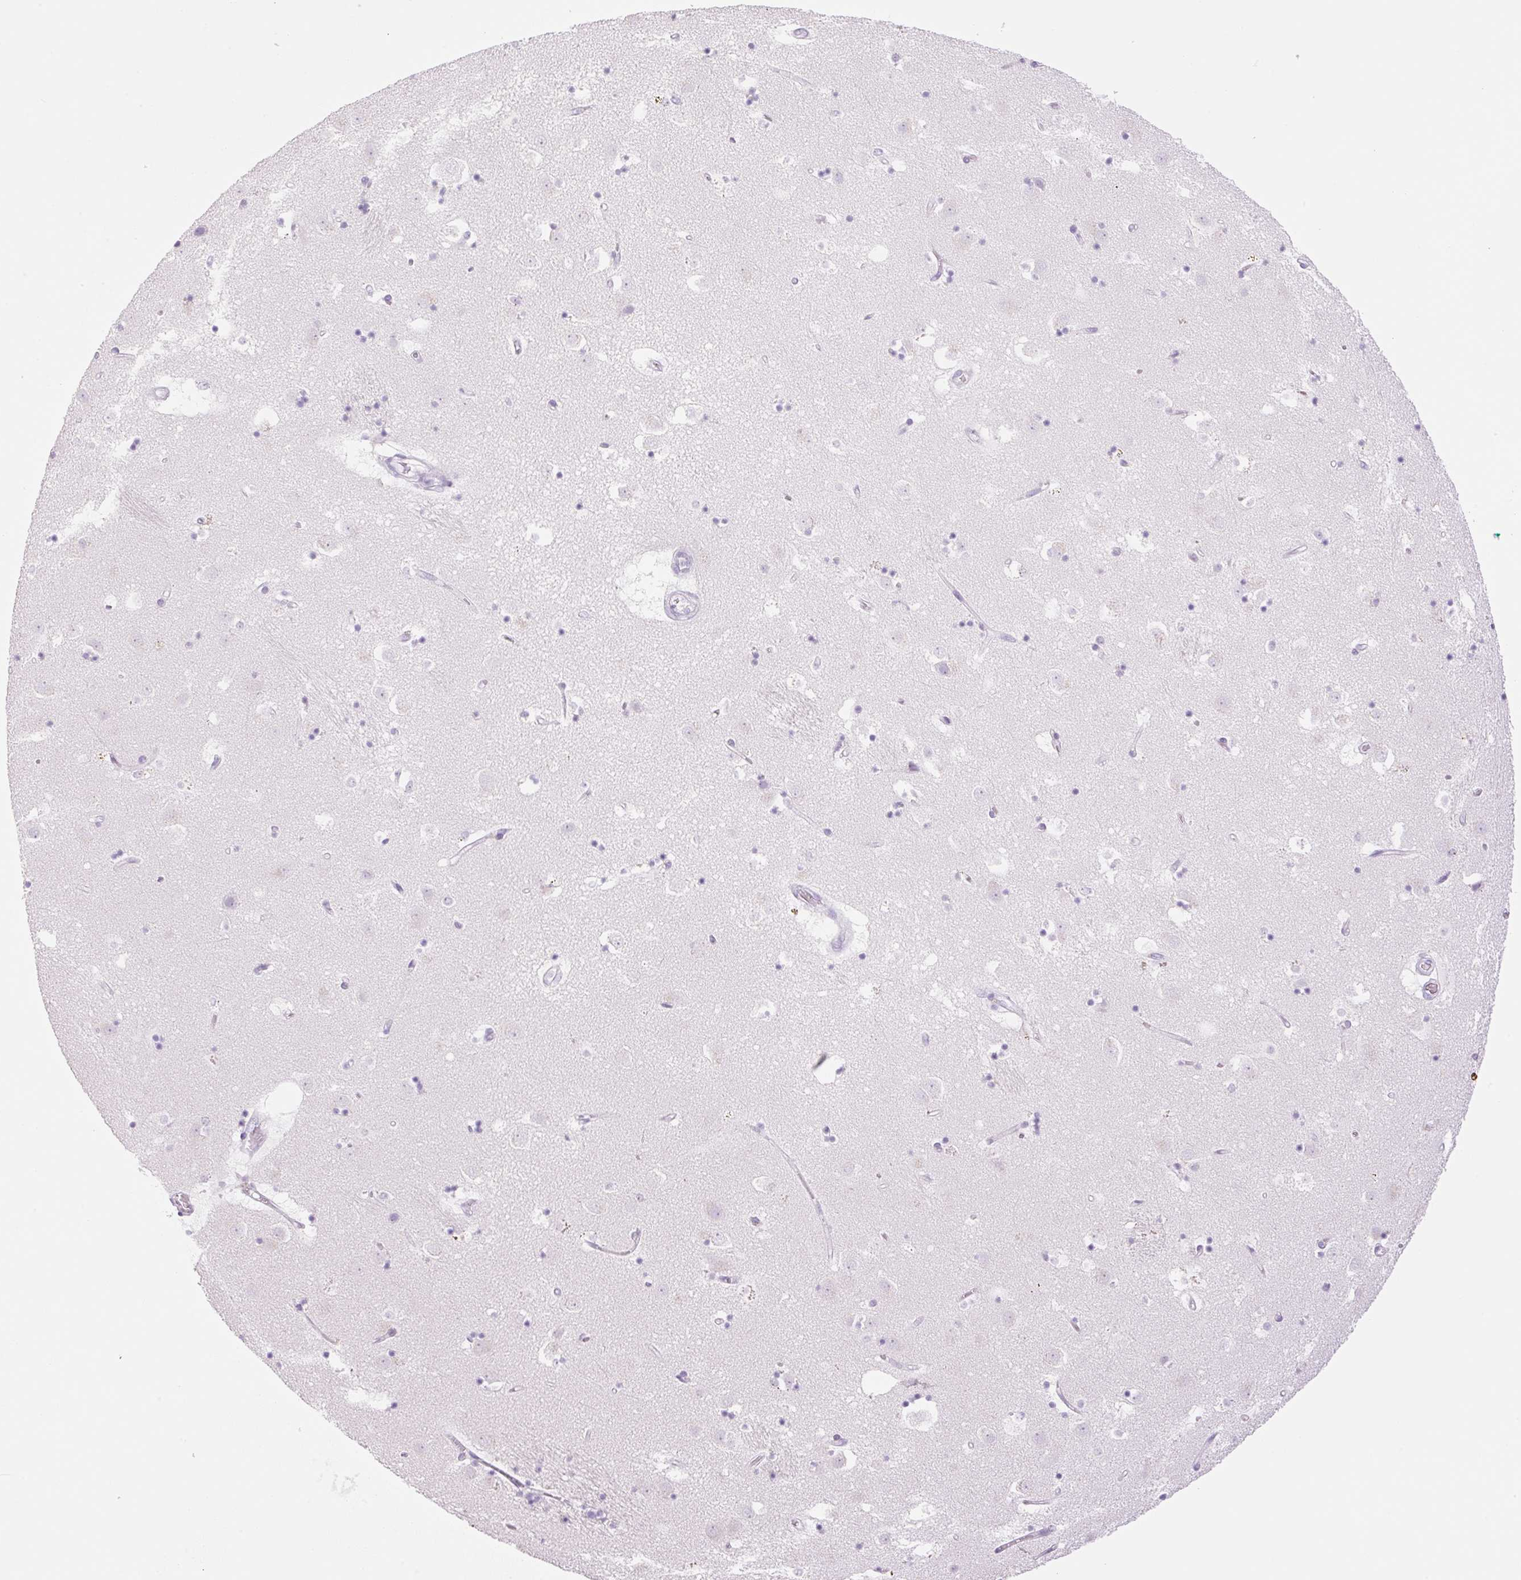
{"staining": {"intensity": "negative", "quantity": "none", "location": "none"}, "tissue": "caudate", "cell_type": "Glial cells", "image_type": "normal", "snomed": [{"axis": "morphology", "description": "Normal tissue, NOS"}, {"axis": "topography", "description": "Lateral ventricle wall"}], "caption": "Glial cells are negative for brown protein staining in benign caudate. The staining was performed using DAB to visualize the protein expression in brown, while the nuclei were stained in blue with hematoxylin (Magnification: 20x).", "gene": "SP140L", "patient": {"sex": "male", "age": 58}}